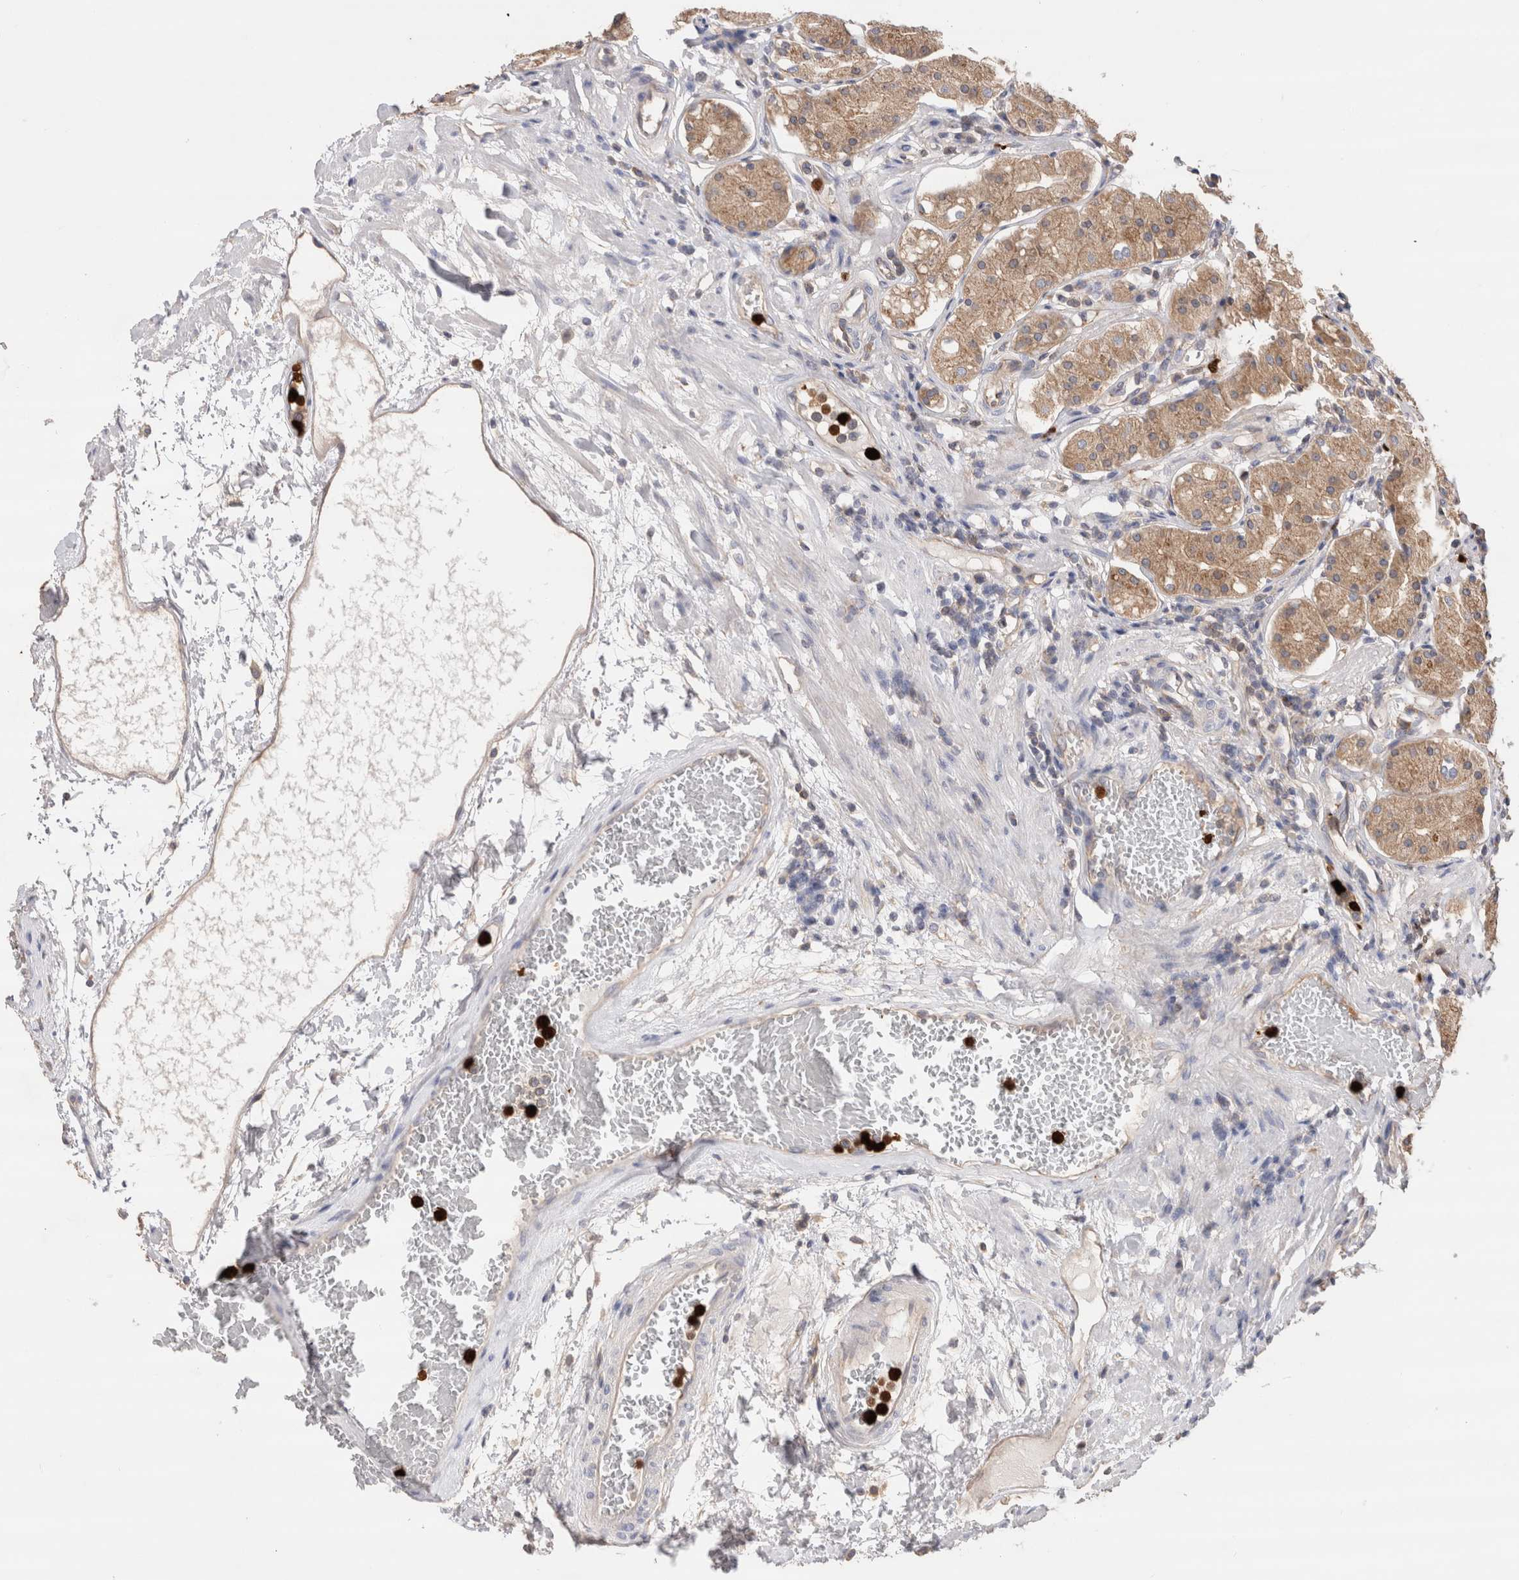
{"staining": {"intensity": "moderate", "quantity": ">75%", "location": "cytoplasmic/membranous"}, "tissue": "stomach", "cell_type": "Glandular cells", "image_type": "normal", "snomed": [{"axis": "morphology", "description": "Normal tissue, NOS"}, {"axis": "topography", "description": "Stomach"}, {"axis": "topography", "description": "Stomach, lower"}], "caption": "Immunohistochemistry (IHC) of benign human stomach displays medium levels of moderate cytoplasmic/membranous expression in approximately >75% of glandular cells.", "gene": "NXT2", "patient": {"sex": "female", "age": 56}}